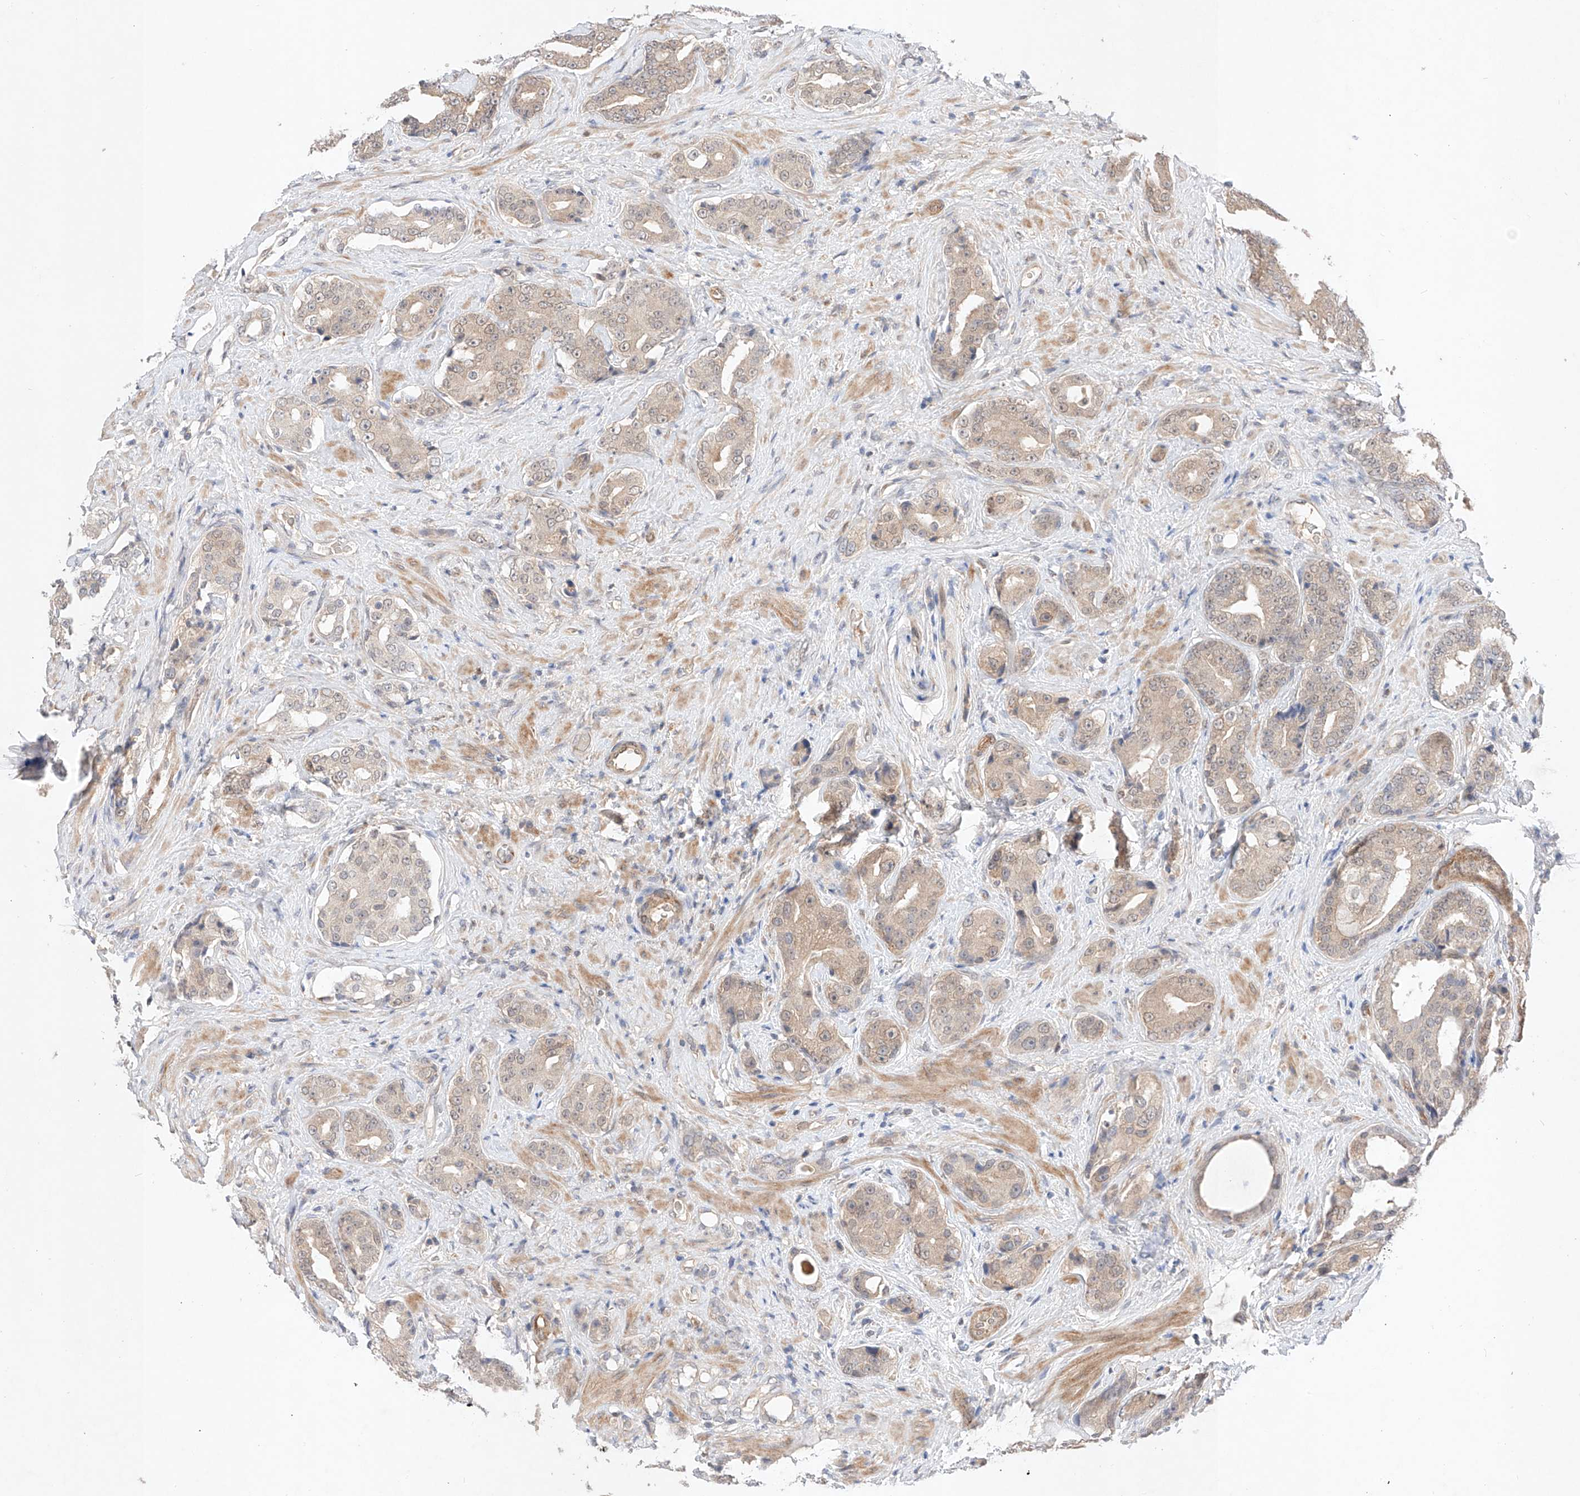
{"staining": {"intensity": "weak", "quantity": "25%-75%", "location": "cytoplasmic/membranous"}, "tissue": "prostate cancer", "cell_type": "Tumor cells", "image_type": "cancer", "snomed": [{"axis": "morphology", "description": "Adenocarcinoma, High grade"}, {"axis": "topography", "description": "Prostate"}], "caption": "Prostate adenocarcinoma (high-grade) stained for a protein (brown) shows weak cytoplasmic/membranous positive staining in about 25%-75% of tumor cells.", "gene": "ZNF124", "patient": {"sex": "male", "age": 71}}